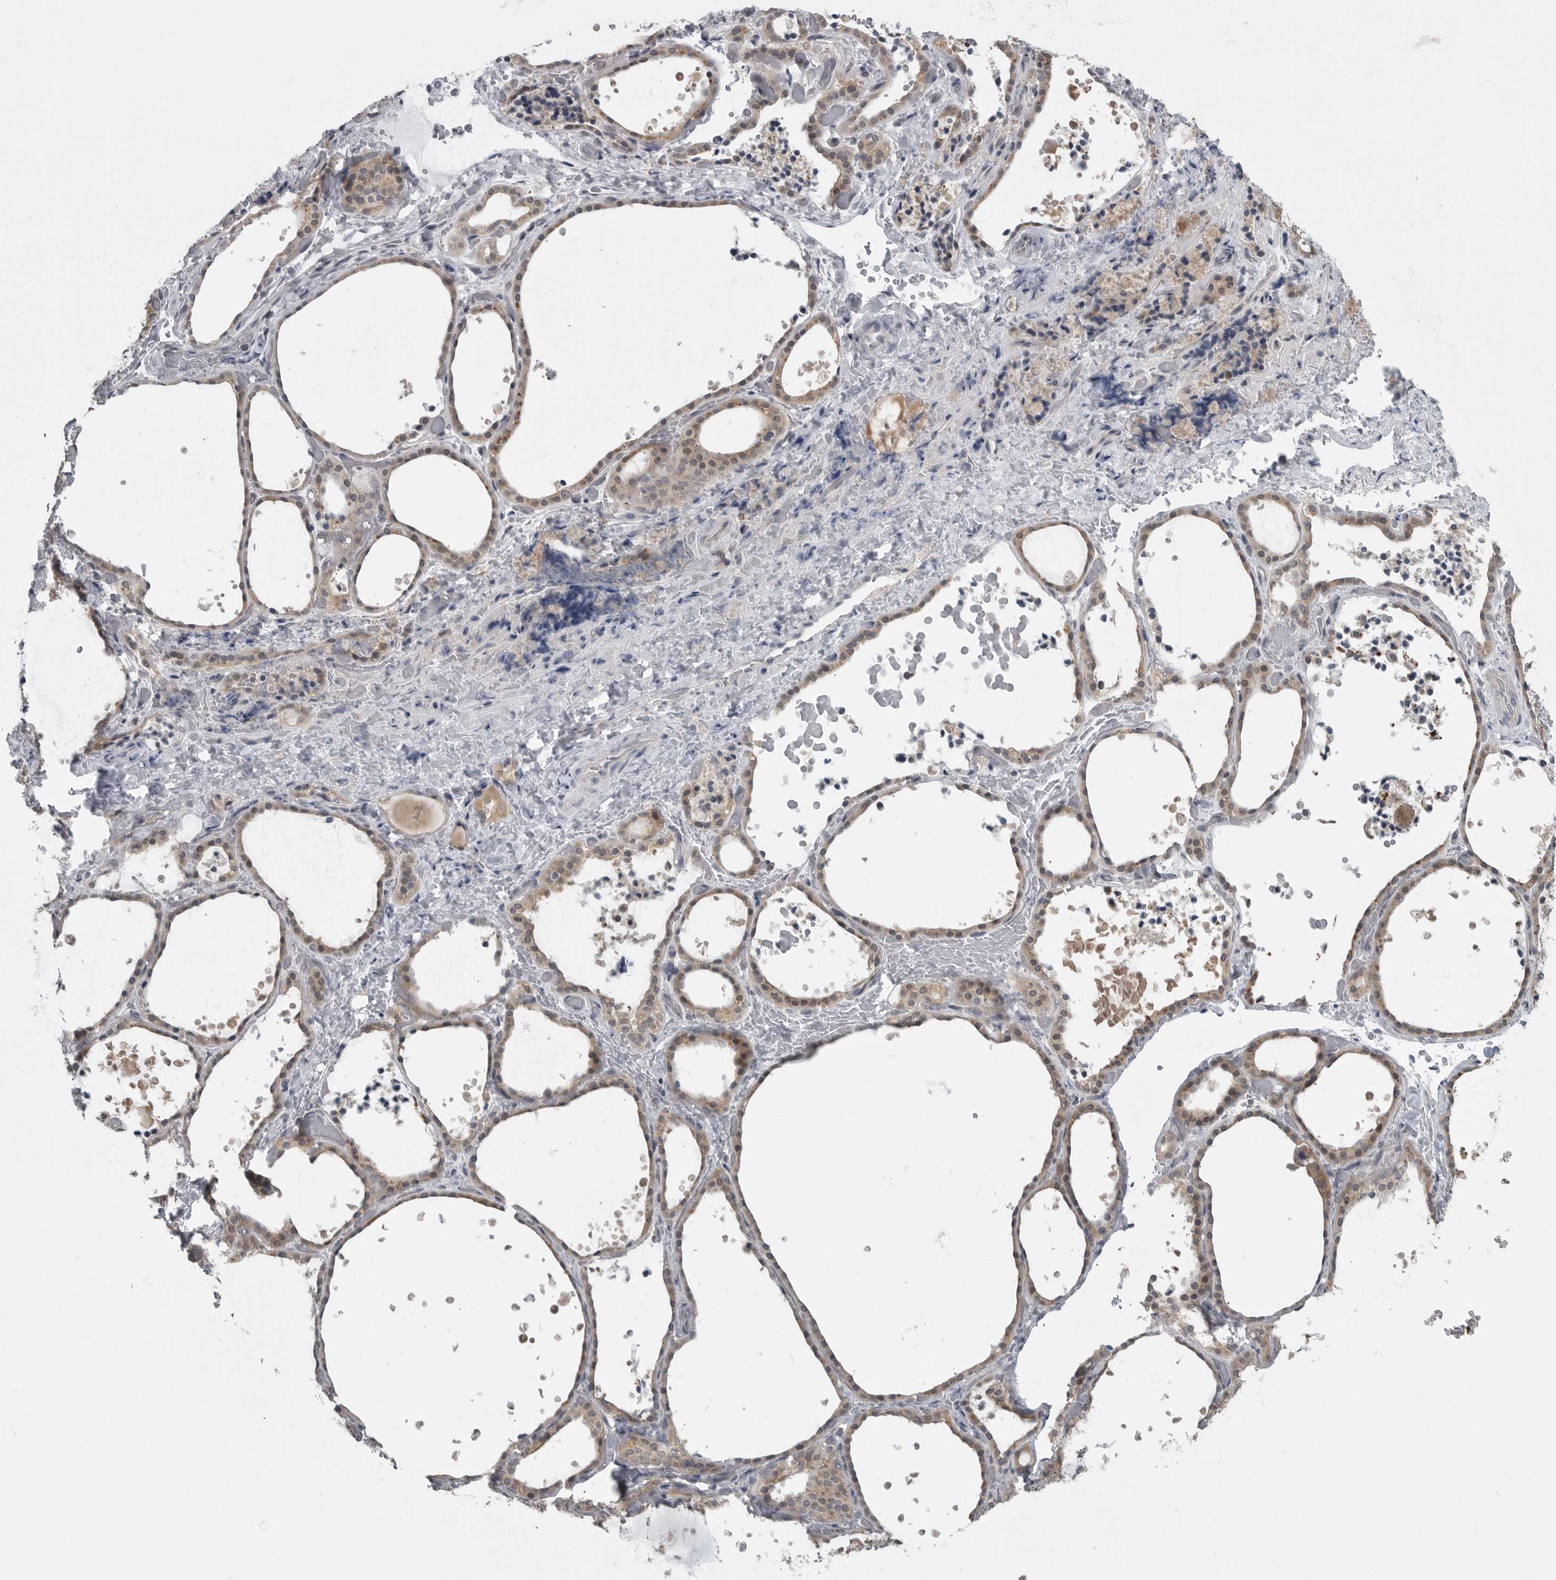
{"staining": {"intensity": "weak", "quantity": ">75%", "location": "cytoplasmic/membranous"}, "tissue": "thyroid gland", "cell_type": "Glandular cells", "image_type": "normal", "snomed": [{"axis": "morphology", "description": "Normal tissue, NOS"}, {"axis": "topography", "description": "Thyroid gland"}], "caption": "High-power microscopy captured an IHC photomicrograph of normal thyroid gland, revealing weak cytoplasmic/membranous positivity in approximately >75% of glandular cells. (IHC, brightfield microscopy, high magnification).", "gene": "PHF13", "patient": {"sex": "female", "age": 44}}